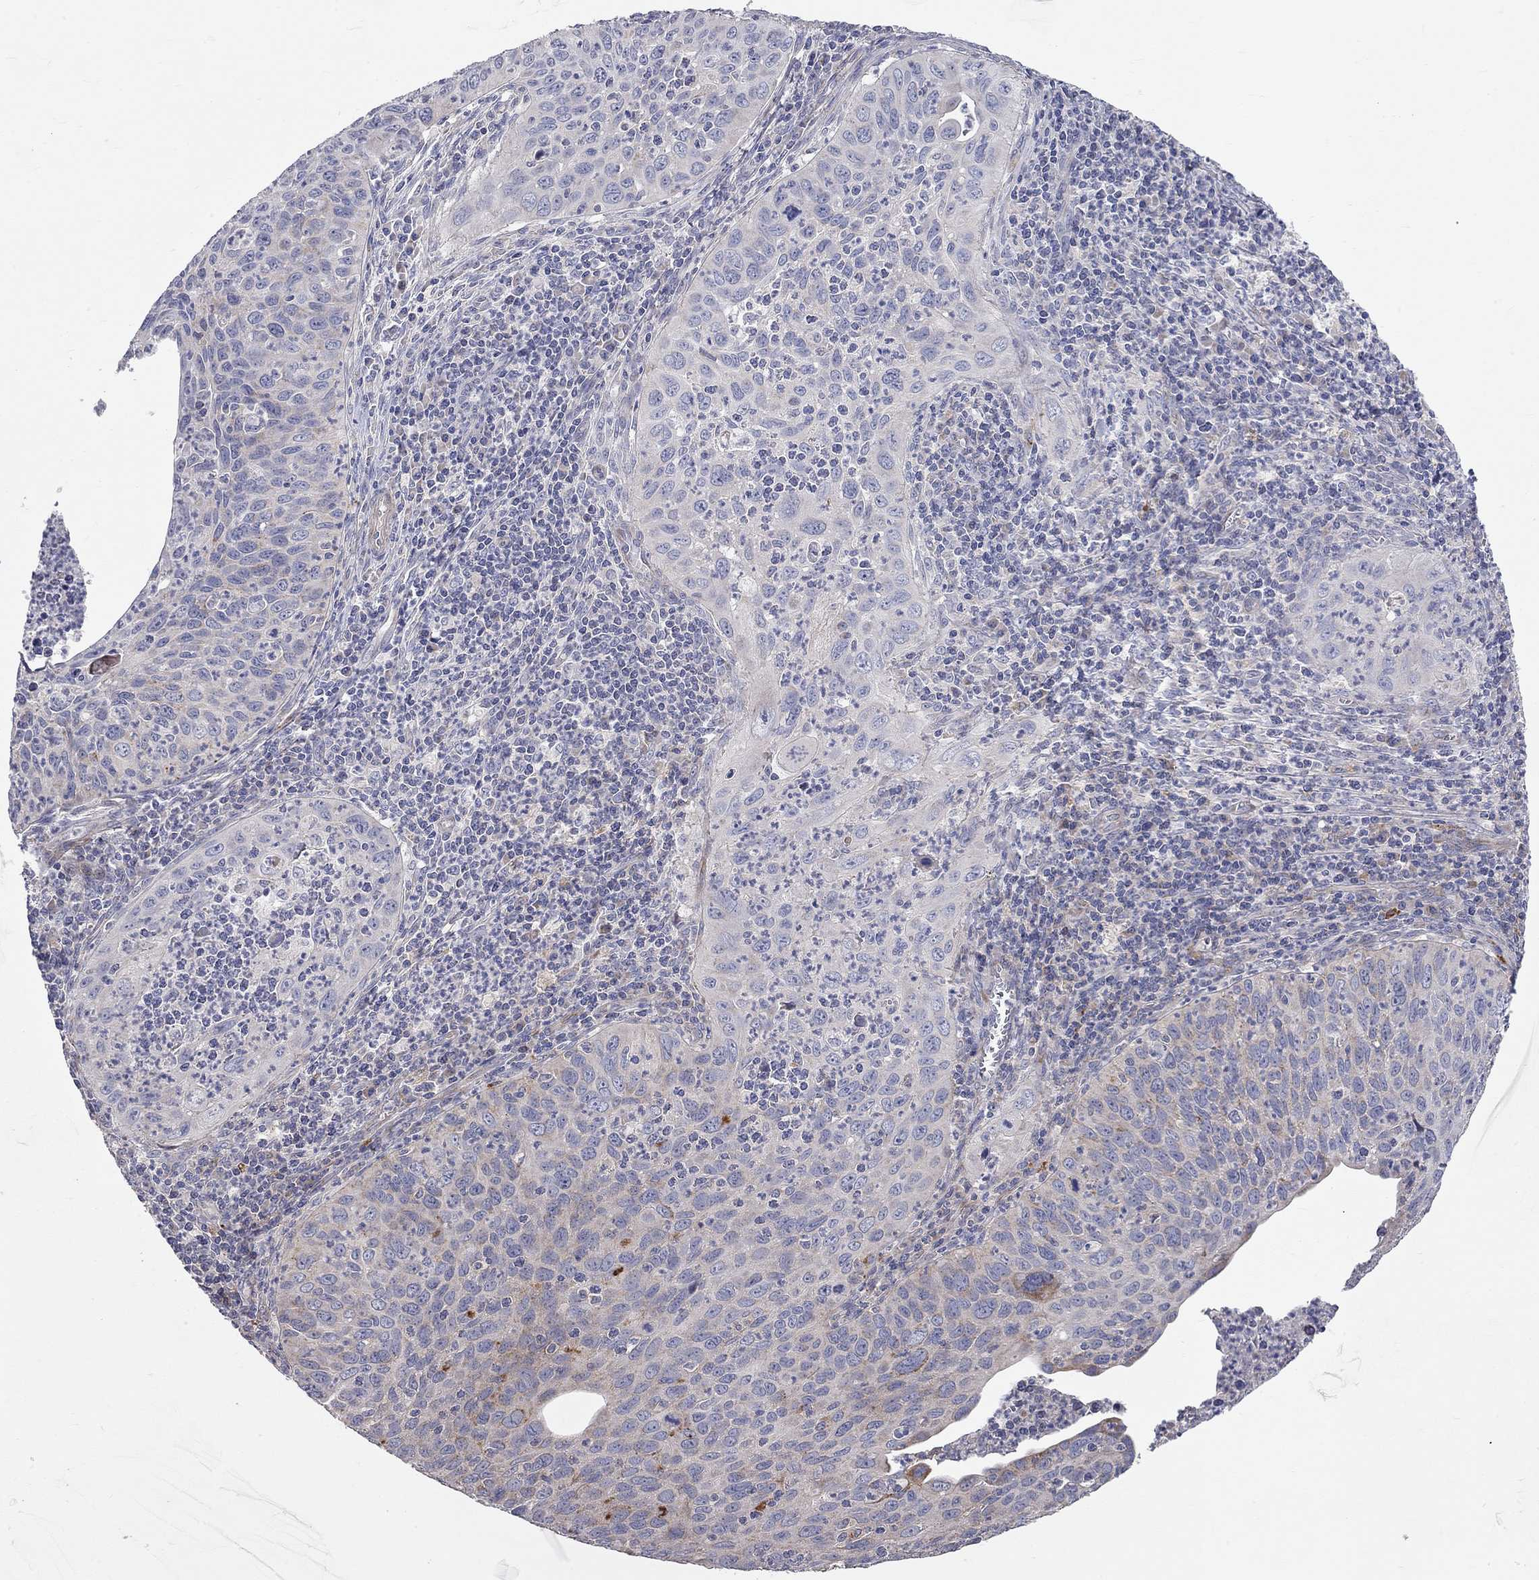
{"staining": {"intensity": "moderate", "quantity": "<25%", "location": "cytoplasmic/membranous"}, "tissue": "cervical cancer", "cell_type": "Tumor cells", "image_type": "cancer", "snomed": [{"axis": "morphology", "description": "Squamous cell carcinoma, NOS"}, {"axis": "topography", "description": "Cervix"}], "caption": "Protein positivity by immunohistochemistry (IHC) shows moderate cytoplasmic/membranous staining in approximately <25% of tumor cells in cervical cancer (squamous cell carcinoma). (Brightfield microscopy of DAB IHC at high magnification).", "gene": "KANSL1L", "patient": {"sex": "female", "age": 26}}